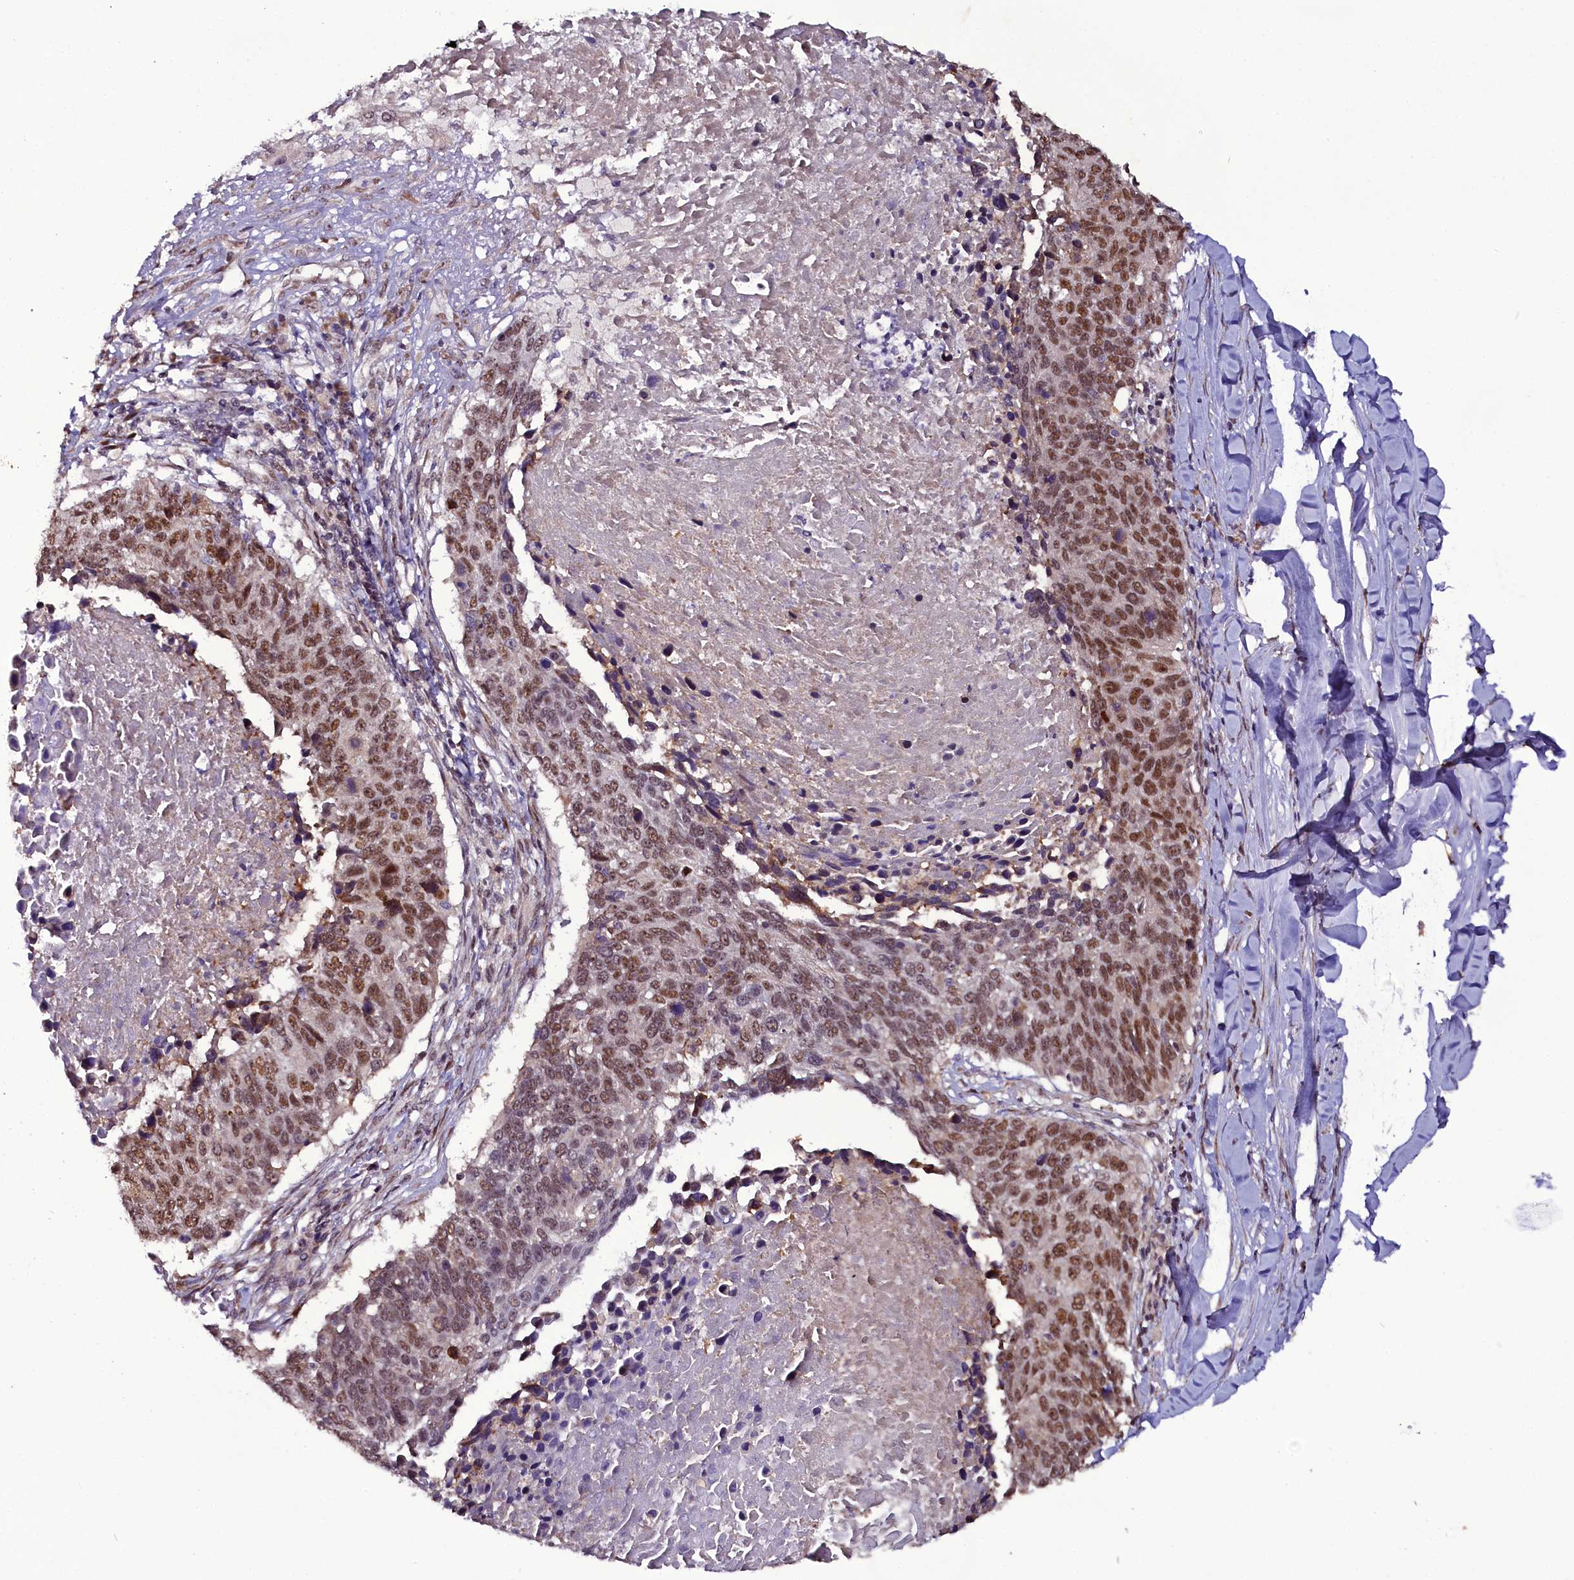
{"staining": {"intensity": "moderate", "quantity": ">75%", "location": "nuclear"}, "tissue": "lung cancer", "cell_type": "Tumor cells", "image_type": "cancer", "snomed": [{"axis": "morphology", "description": "Normal tissue, NOS"}, {"axis": "morphology", "description": "Squamous cell carcinoma, NOS"}, {"axis": "topography", "description": "Lymph node"}, {"axis": "topography", "description": "Lung"}], "caption": "IHC (DAB) staining of squamous cell carcinoma (lung) demonstrates moderate nuclear protein staining in about >75% of tumor cells.", "gene": "RPUSD2", "patient": {"sex": "male", "age": 66}}